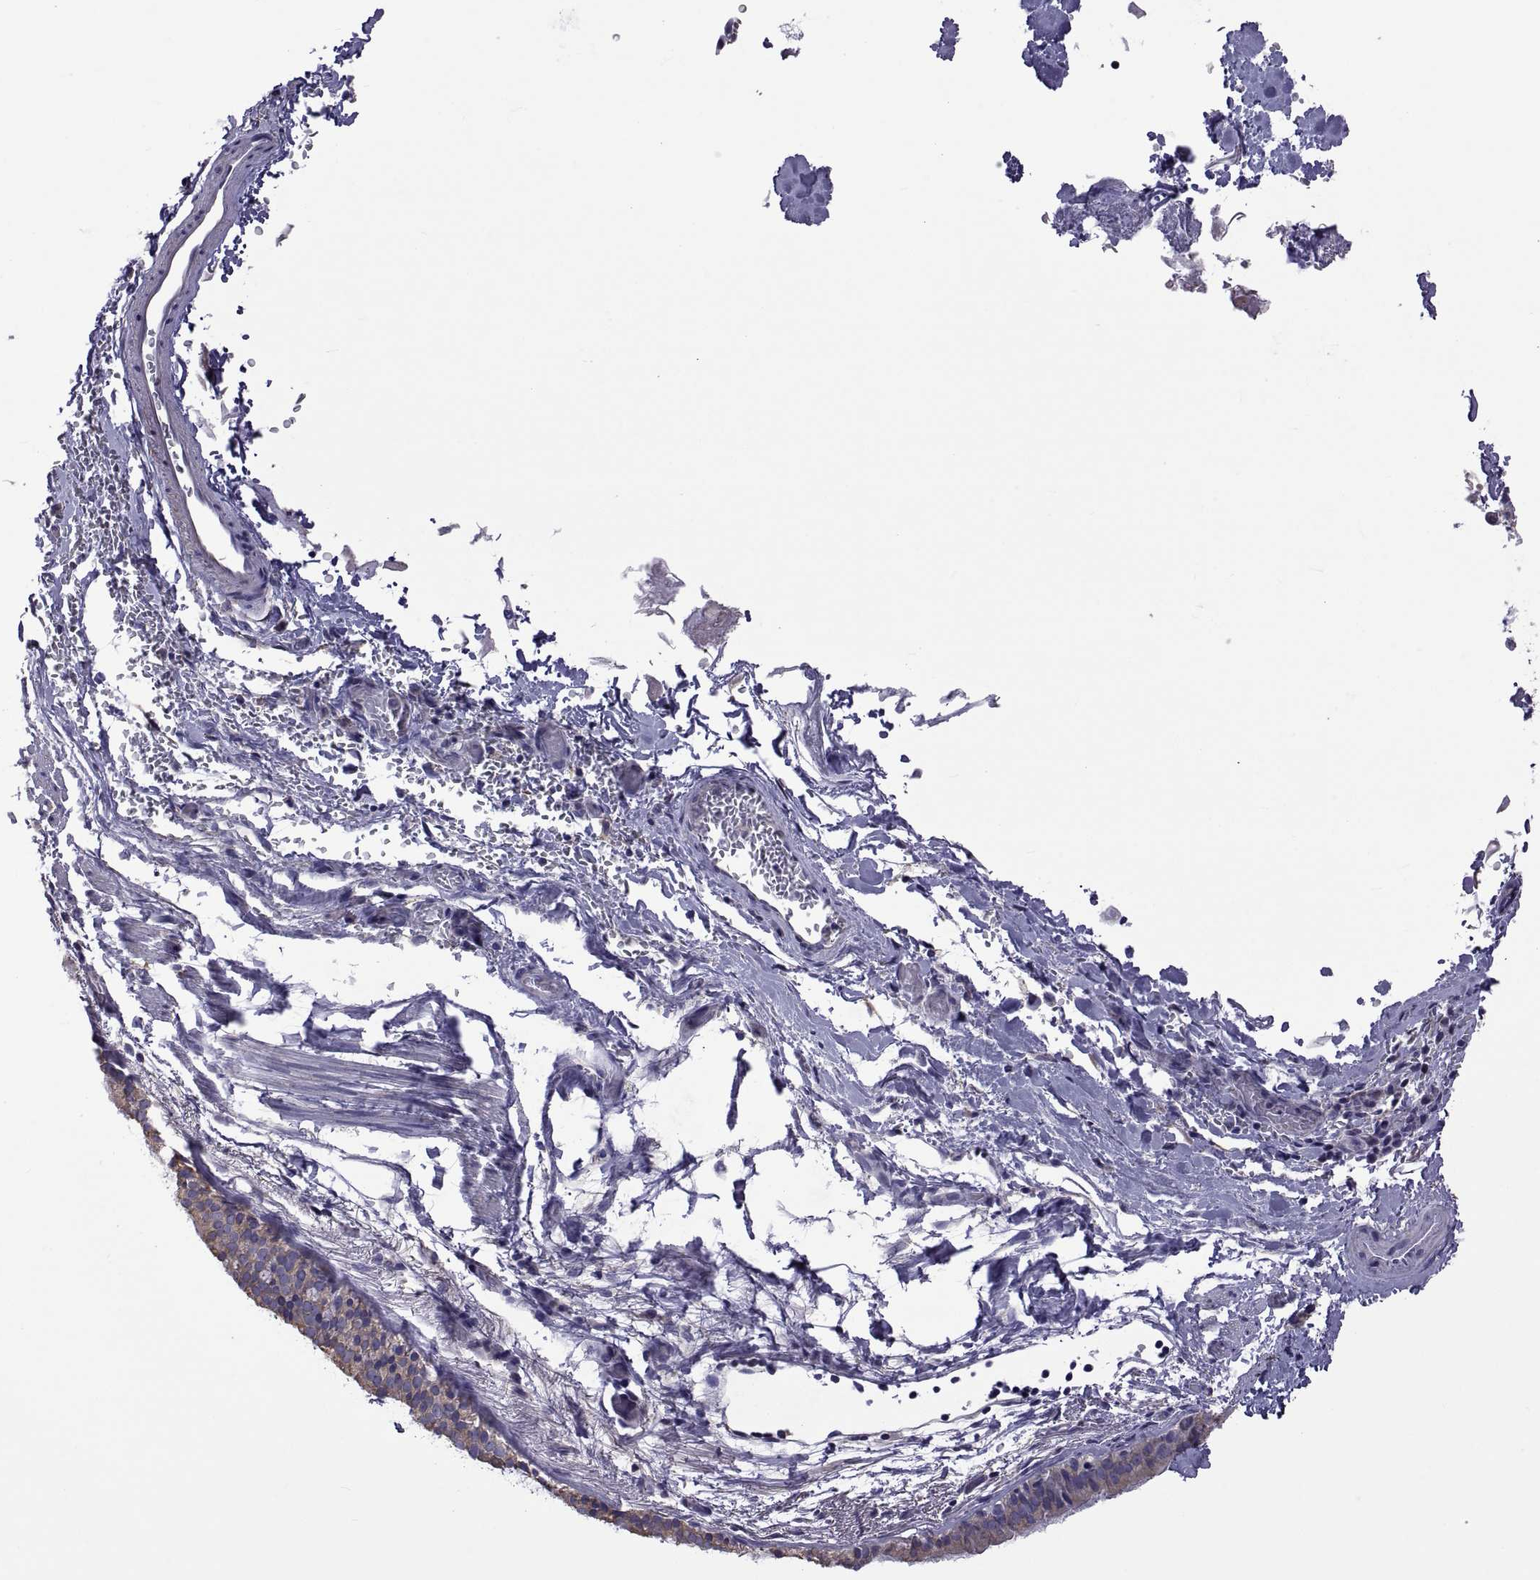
{"staining": {"intensity": "weak", "quantity": "25%-75%", "location": "cytoplasmic/membranous"}, "tissue": "bronchus", "cell_type": "Respiratory epithelial cells", "image_type": "normal", "snomed": [{"axis": "morphology", "description": "Normal tissue, NOS"}, {"axis": "morphology", "description": "Squamous cell carcinoma, NOS"}, {"axis": "topography", "description": "Bronchus"}, {"axis": "topography", "description": "Lung"}], "caption": "This is a photomicrograph of immunohistochemistry (IHC) staining of normal bronchus, which shows weak staining in the cytoplasmic/membranous of respiratory epithelial cells.", "gene": "TMC3", "patient": {"sex": "male", "age": 69}}